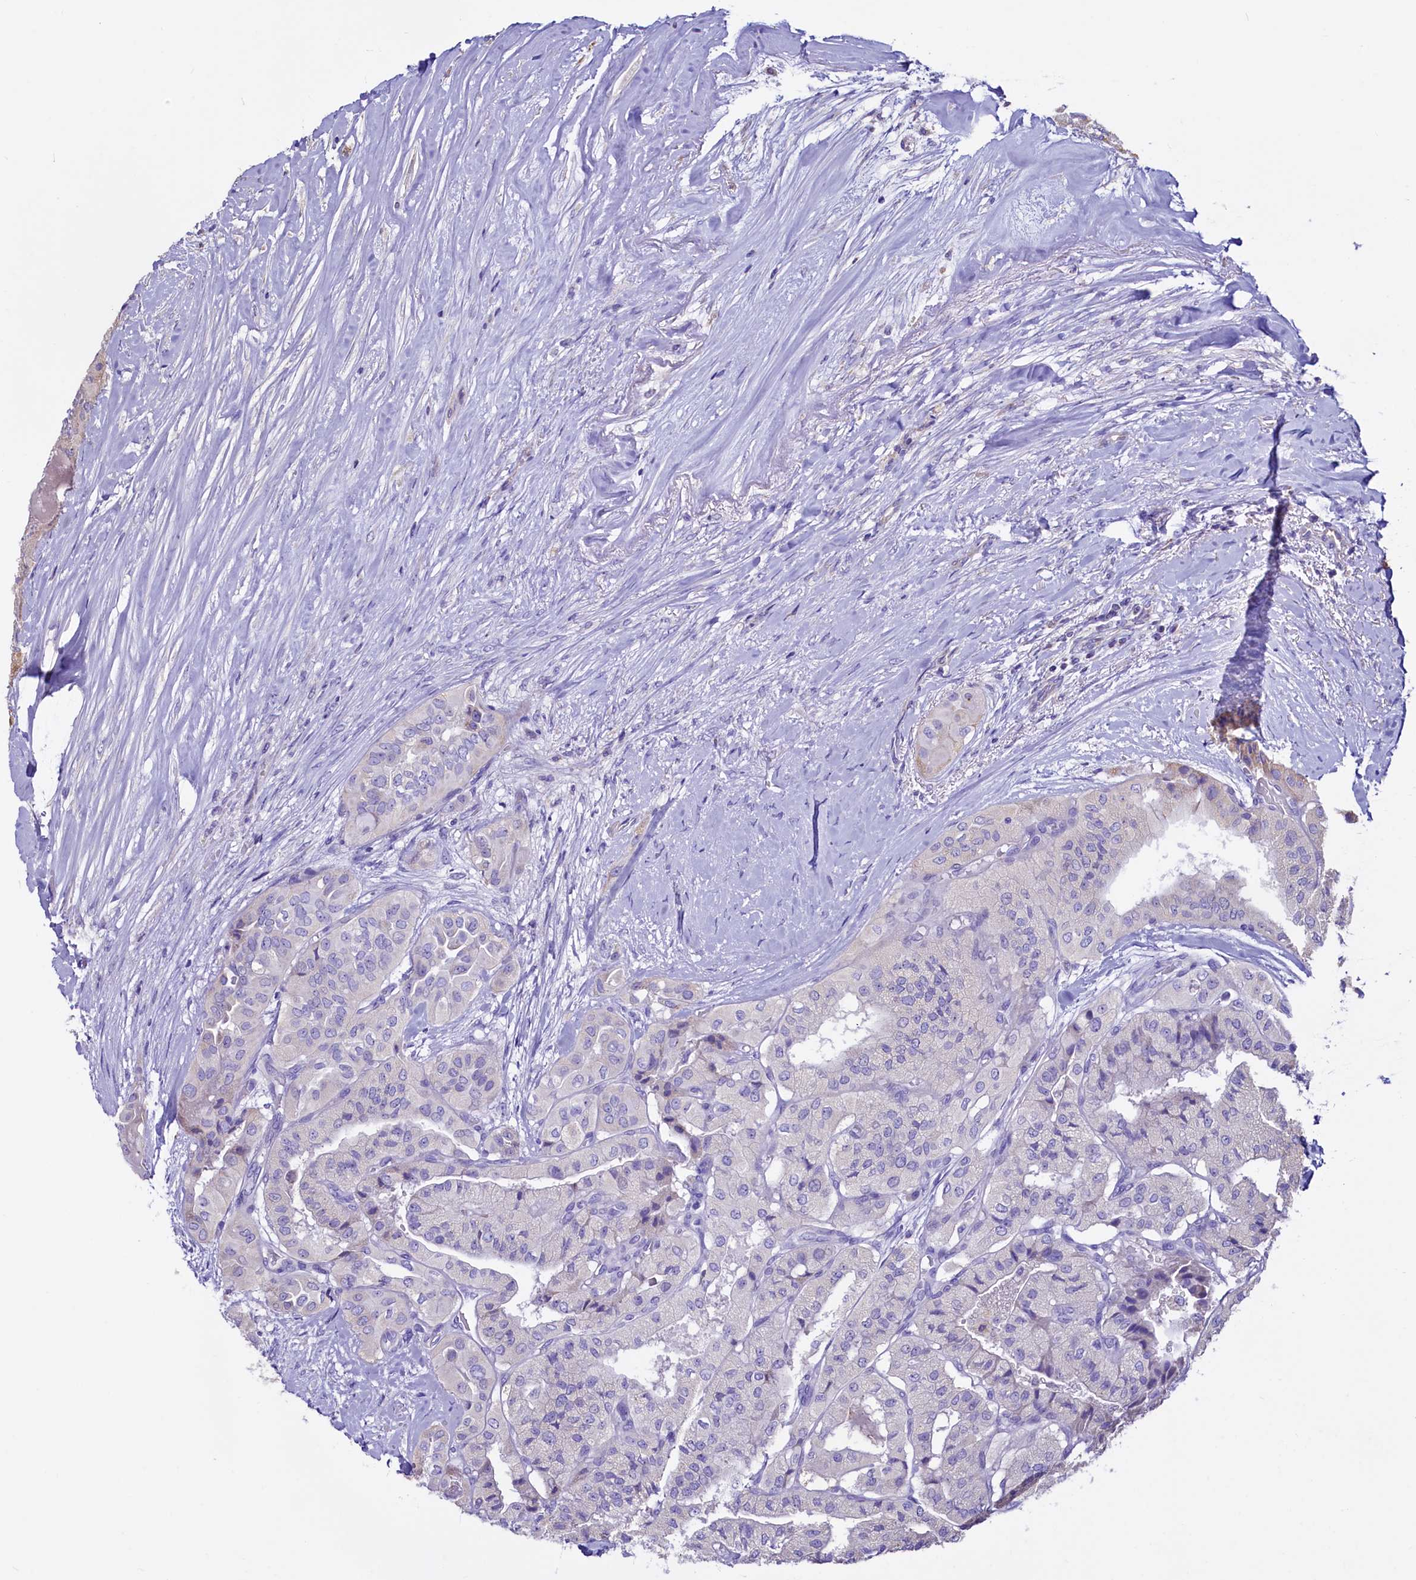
{"staining": {"intensity": "negative", "quantity": "none", "location": "none"}, "tissue": "thyroid cancer", "cell_type": "Tumor cells", "image_type": "cancer", "snomed": [{"axis": "morphology", "description": "Papillary adenocarcinoma, NOS"}, {"axis": "topography", "description": "Thyroid gland"}], "caption": "A micrograph of human thyroid cancer (papillary adenocarcinoma) is negative for staining in tumor cells.", "gene": "STARD5", "patient": {"sex": "female", "age": 59}}